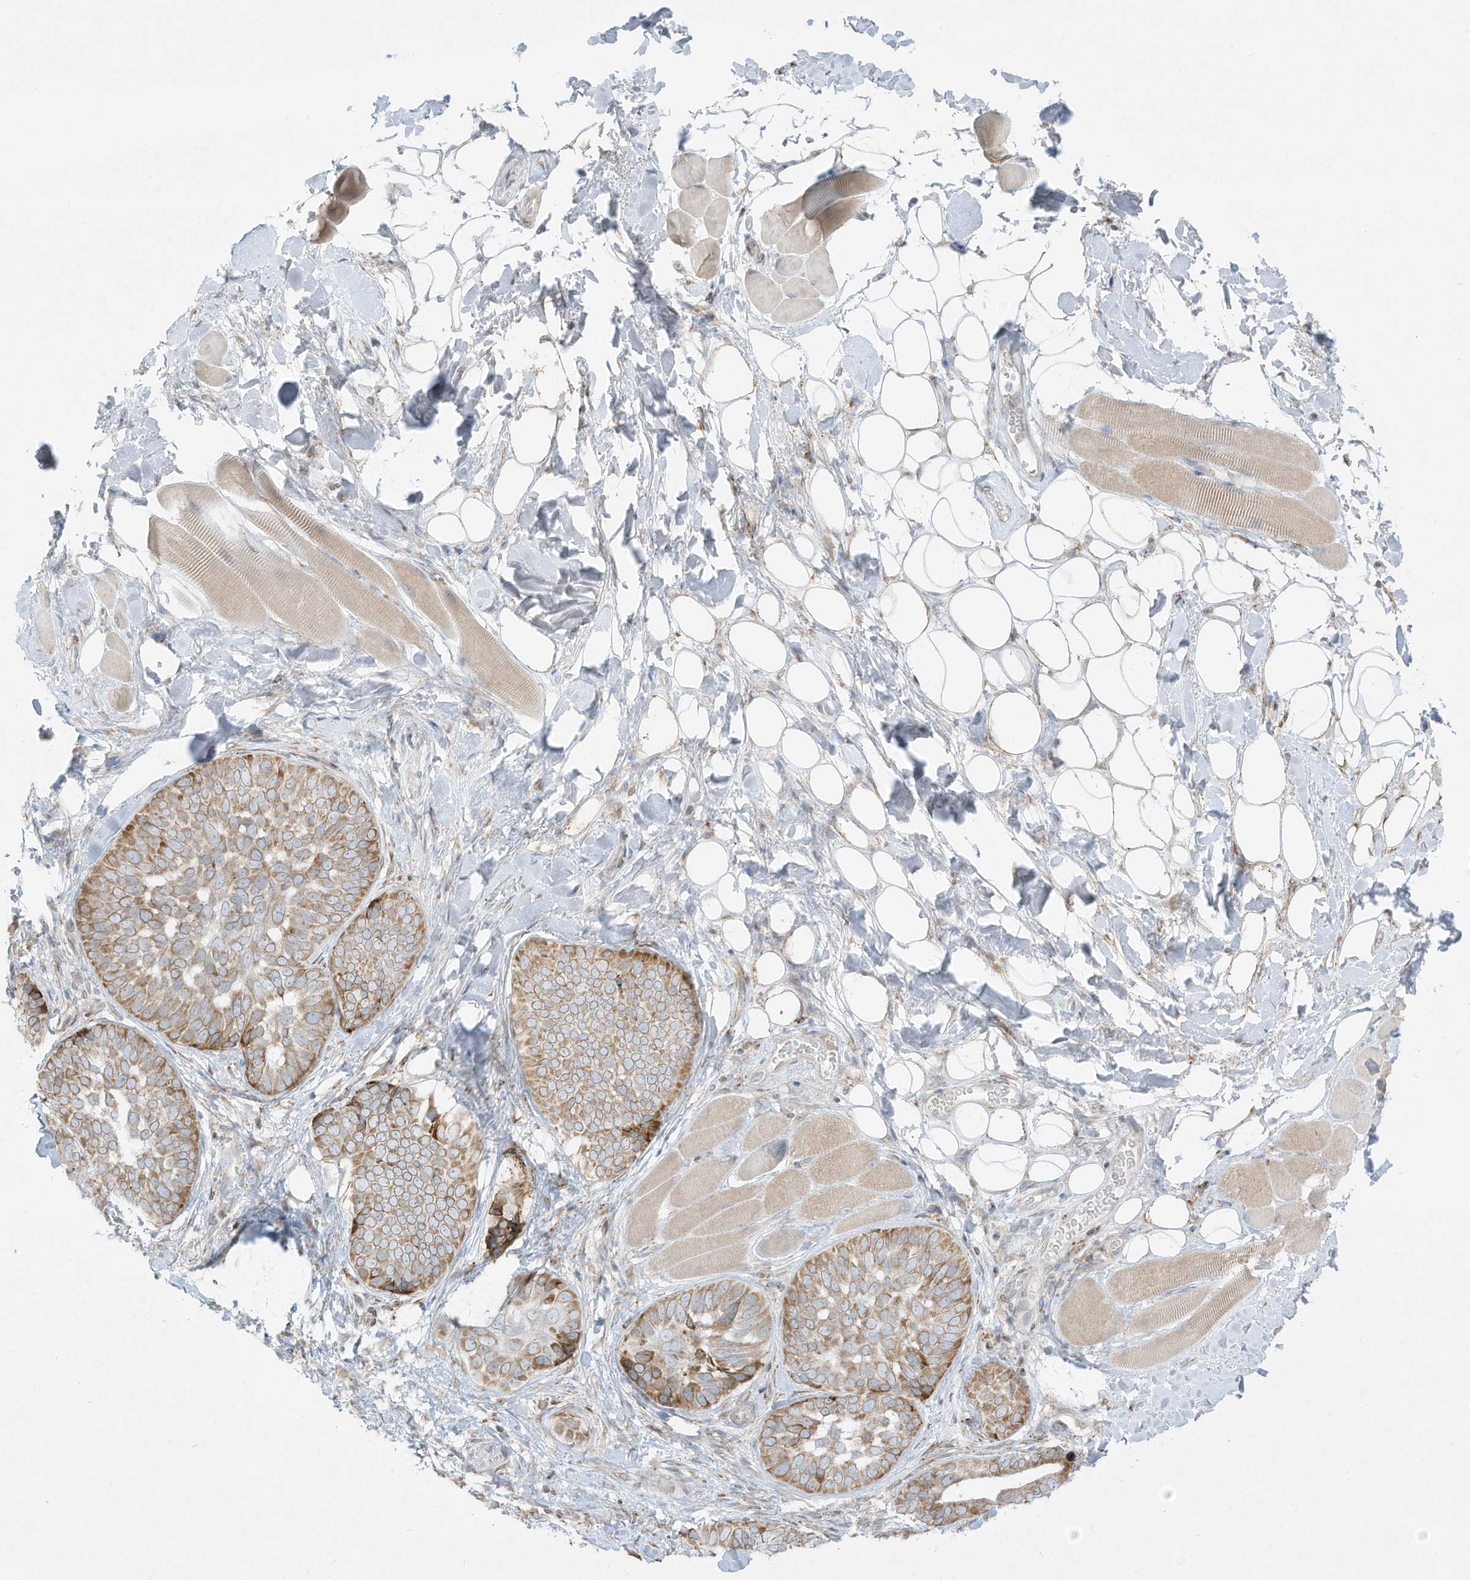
{"staining": {"intensity": "moderate", "quantity": "25%-75%", "location": "cytoplasmic/membranous"}, "tissue": "skin cancer", "cell_type": "Tumor cells", "image_type": "cancer", "snomed": [{"axis": "morphology", "description": "Basal cell carcinoma"}, {"axis": "topography", "description": "Skin"}], "caption": "A brown stain labels moderate cytoplasmic/membranous positivity of a protein in human skin cancer tumor cells.", "gene": "PTK6", "patient": {"sex": "male", "age": 62}}